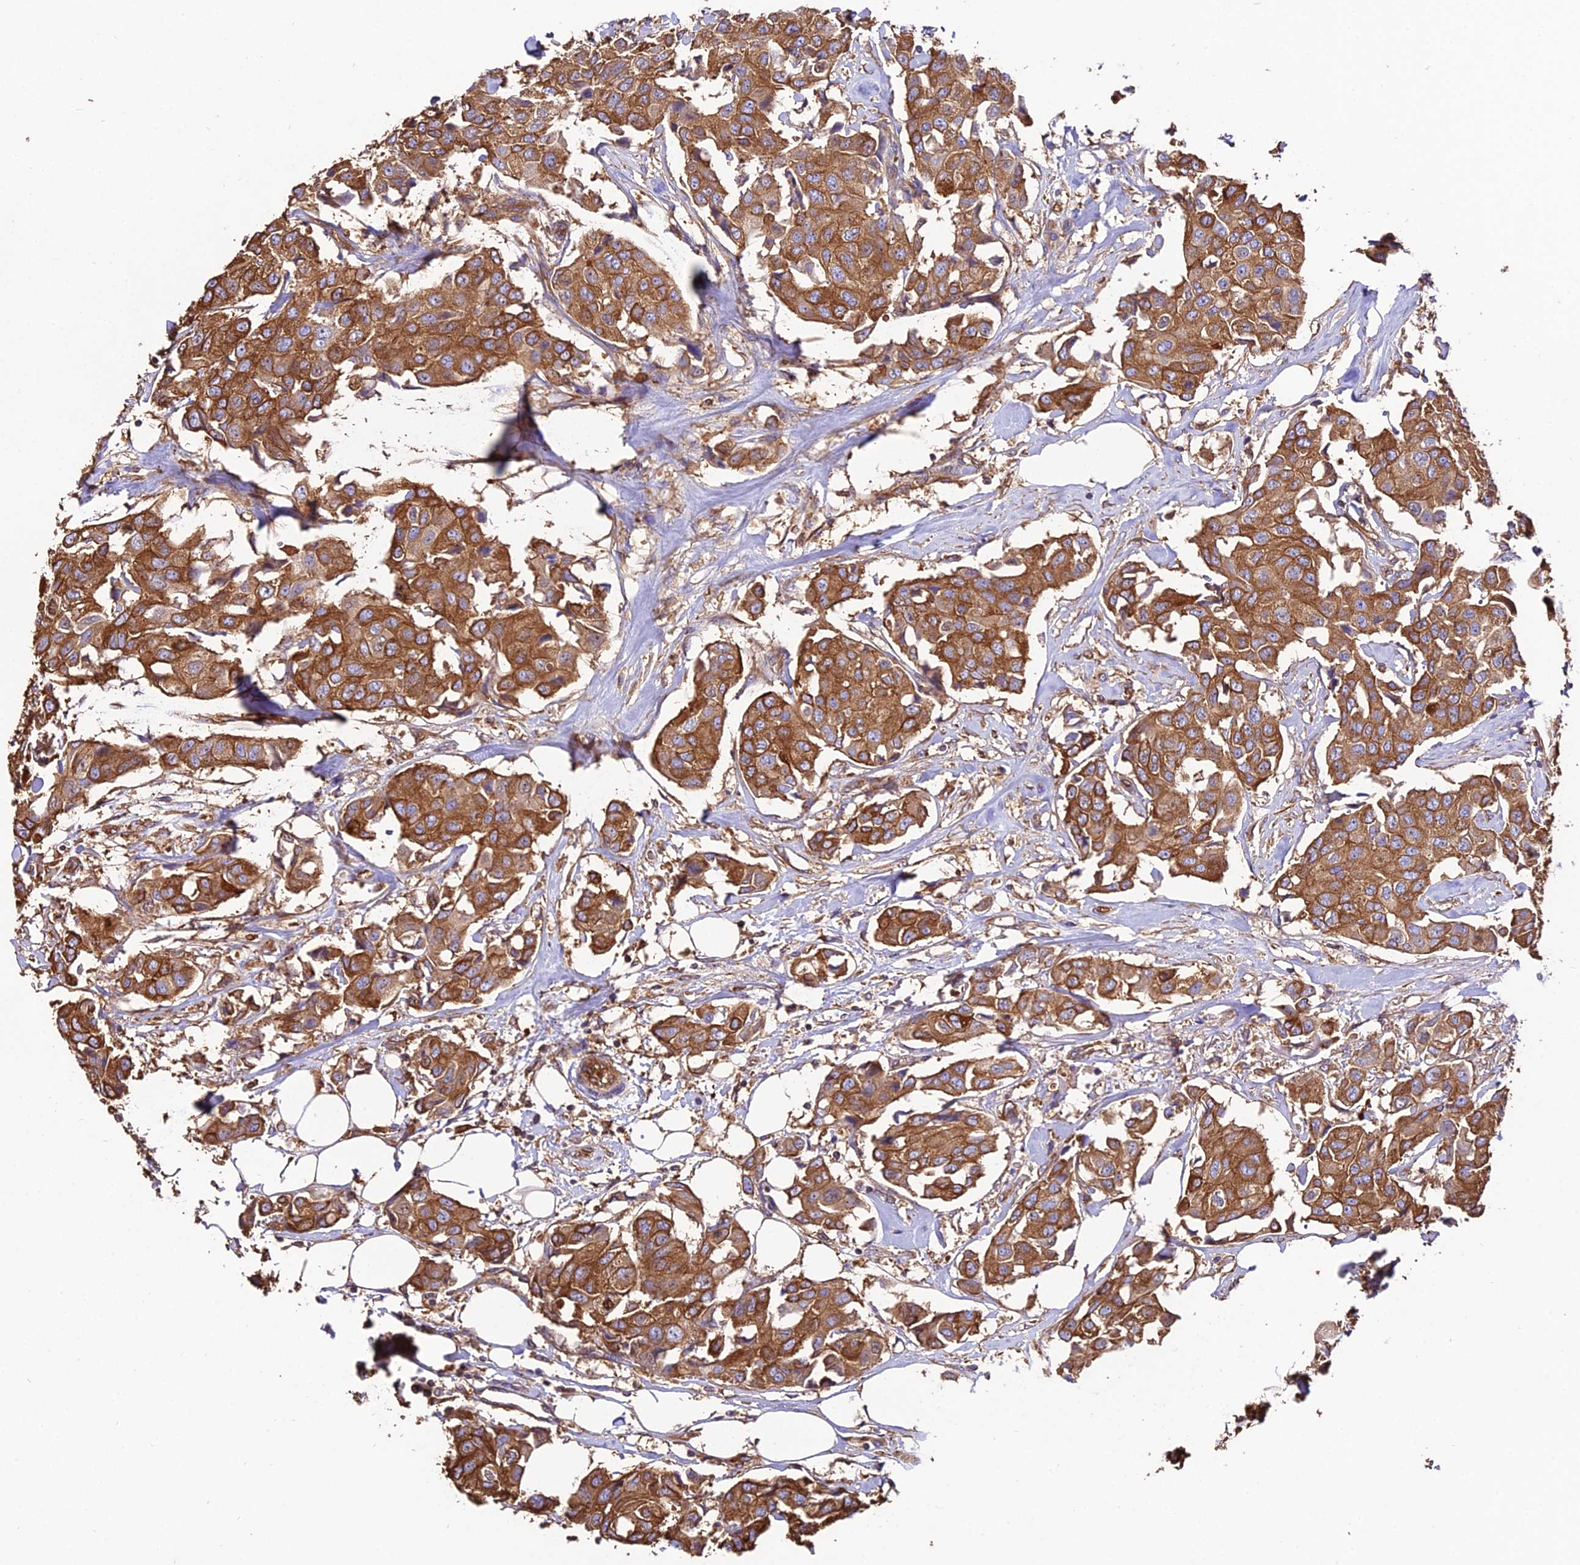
{"staining": {"intensity": "strong", "quantity": ">75%", "location": "cytoplasmic/membranous"}, "tissue": "breast cancer", "cell_type": "Tumor cells", "image_type": "cancer", "snomed": [{"axis": "morphology", "description": "Duct carcinoma"}, {"axis": "topography", "description": "Breast"}], "caption": "Breast cancer stained with a protein marker reveals strong staining in tumor cells.", "gene": "TUBA3D", "patient": {"sex": "female", "age": 80}}